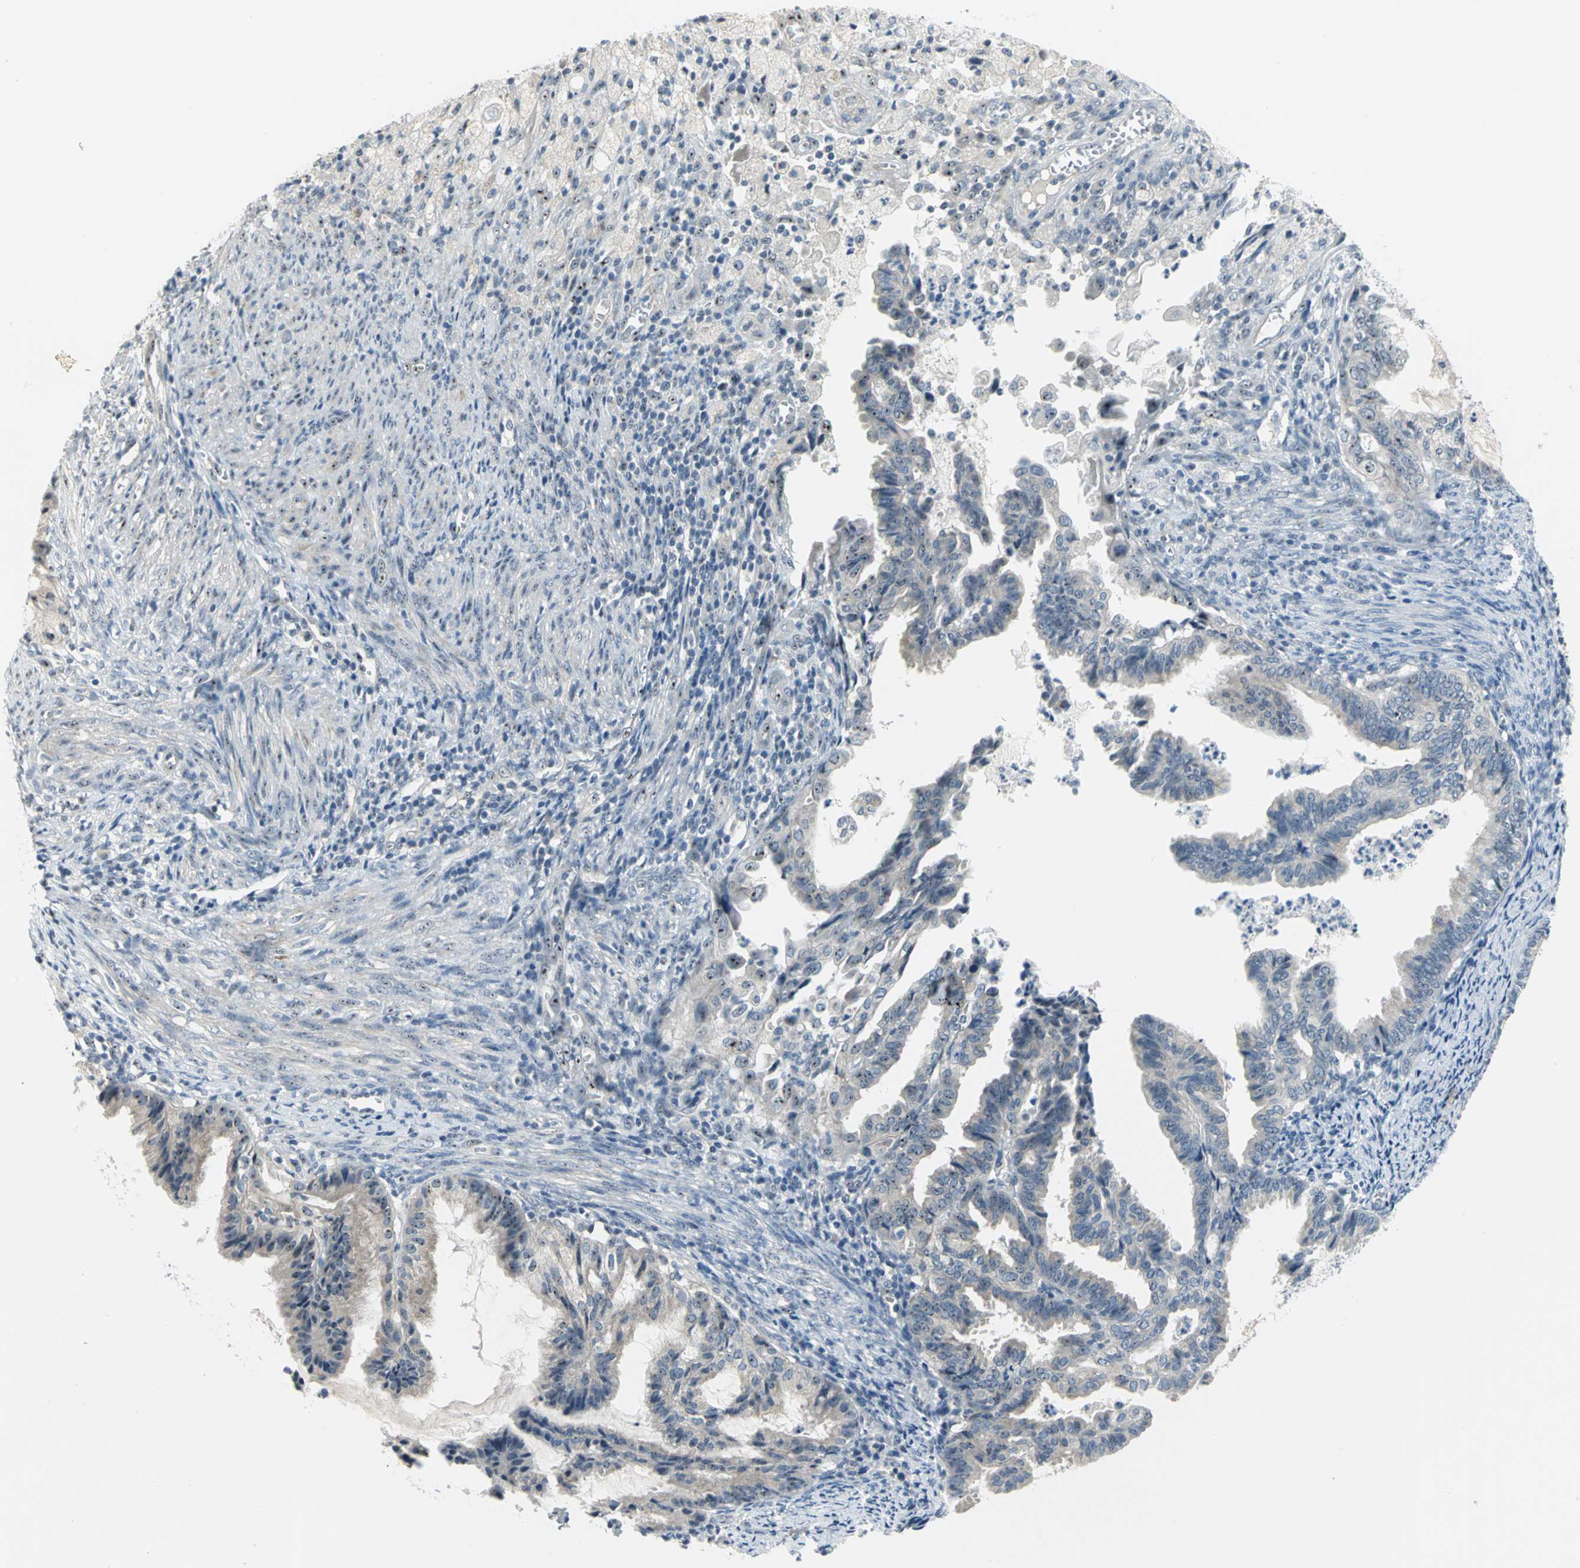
{"staining": {"intensity": "weak", "quantity": "<25%", "location": "nuclear"}, "tissue": "cervical cancer", "cell_type": "Tumor cells", "image_type": "cancer", "snomed": [{"axis": "morphology", "description": "Normal tissue, NOS"}, {"axis": "morphology", "description": "Adenocarcinoma, NOS"}, {"axis": "topography", "description": "Cervix"}, {"axis": "topography", "description": "Endometrium"}], "caption": "IHC histopathology image of neoplastic tissue: cervical adenocarcinoma stained with DAB demonstrates no significant protein staining in tumor cells.", "gene": "MYBBP1A", "patient": {"sex": "female", "age": 86}}